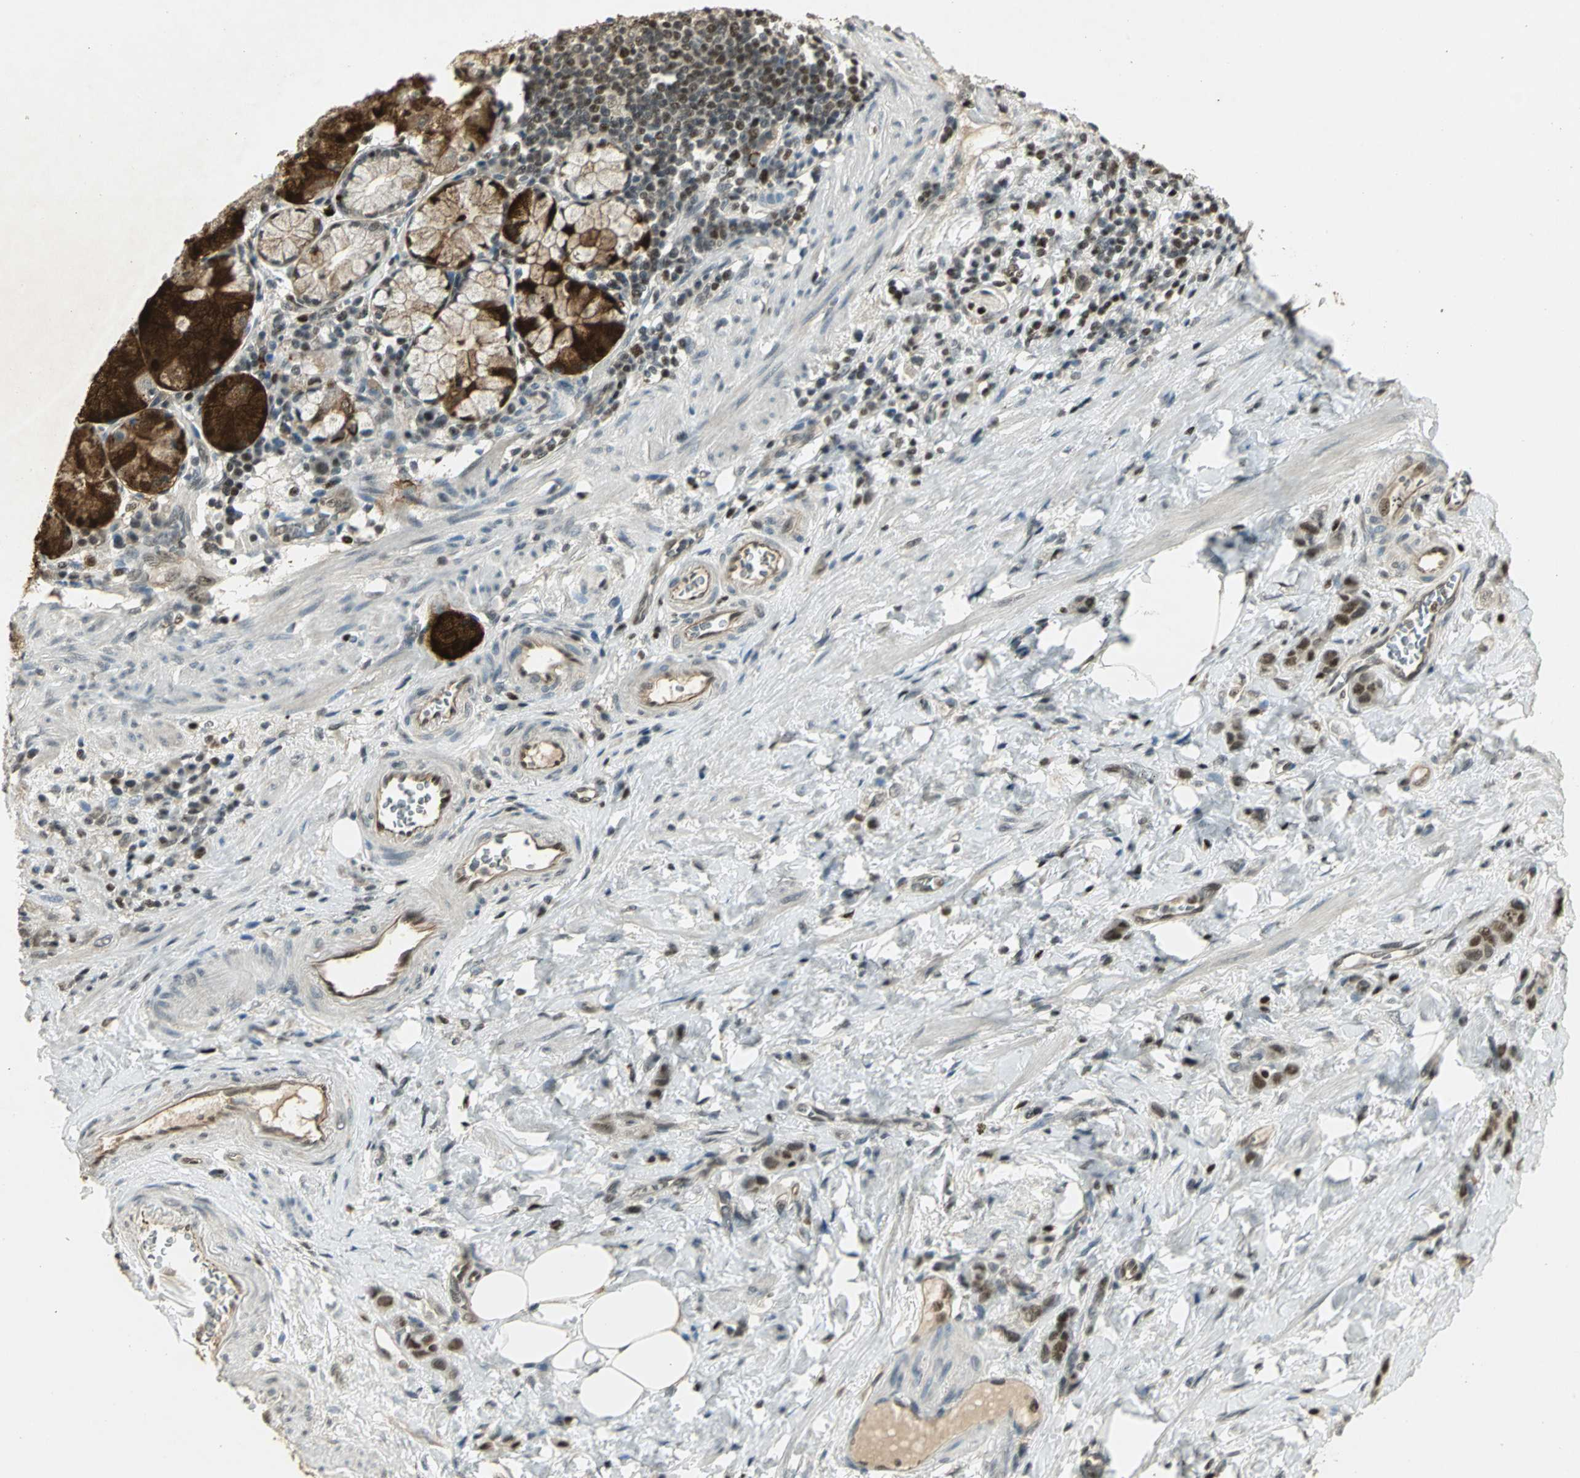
{"staining": {"intensity": "moderate", "quantity": ">75%", "location": "nuclear"}, "tissue": "stomach cancer", "cell_type": "Tumor cells", "image_type": "cancer", "snomed": [{"axis": "morphology", "description": "Adenocarcinoma, NOS"}, {"axis": "topography", "description": "Stomach"}], "caption": "Stomach cancer (adenocarcinoma) stained for a protein shows moderate nuclear positivity in tumor cells.", "gene": "ELF1", "patient": {"sex": "male", "age": 82}}